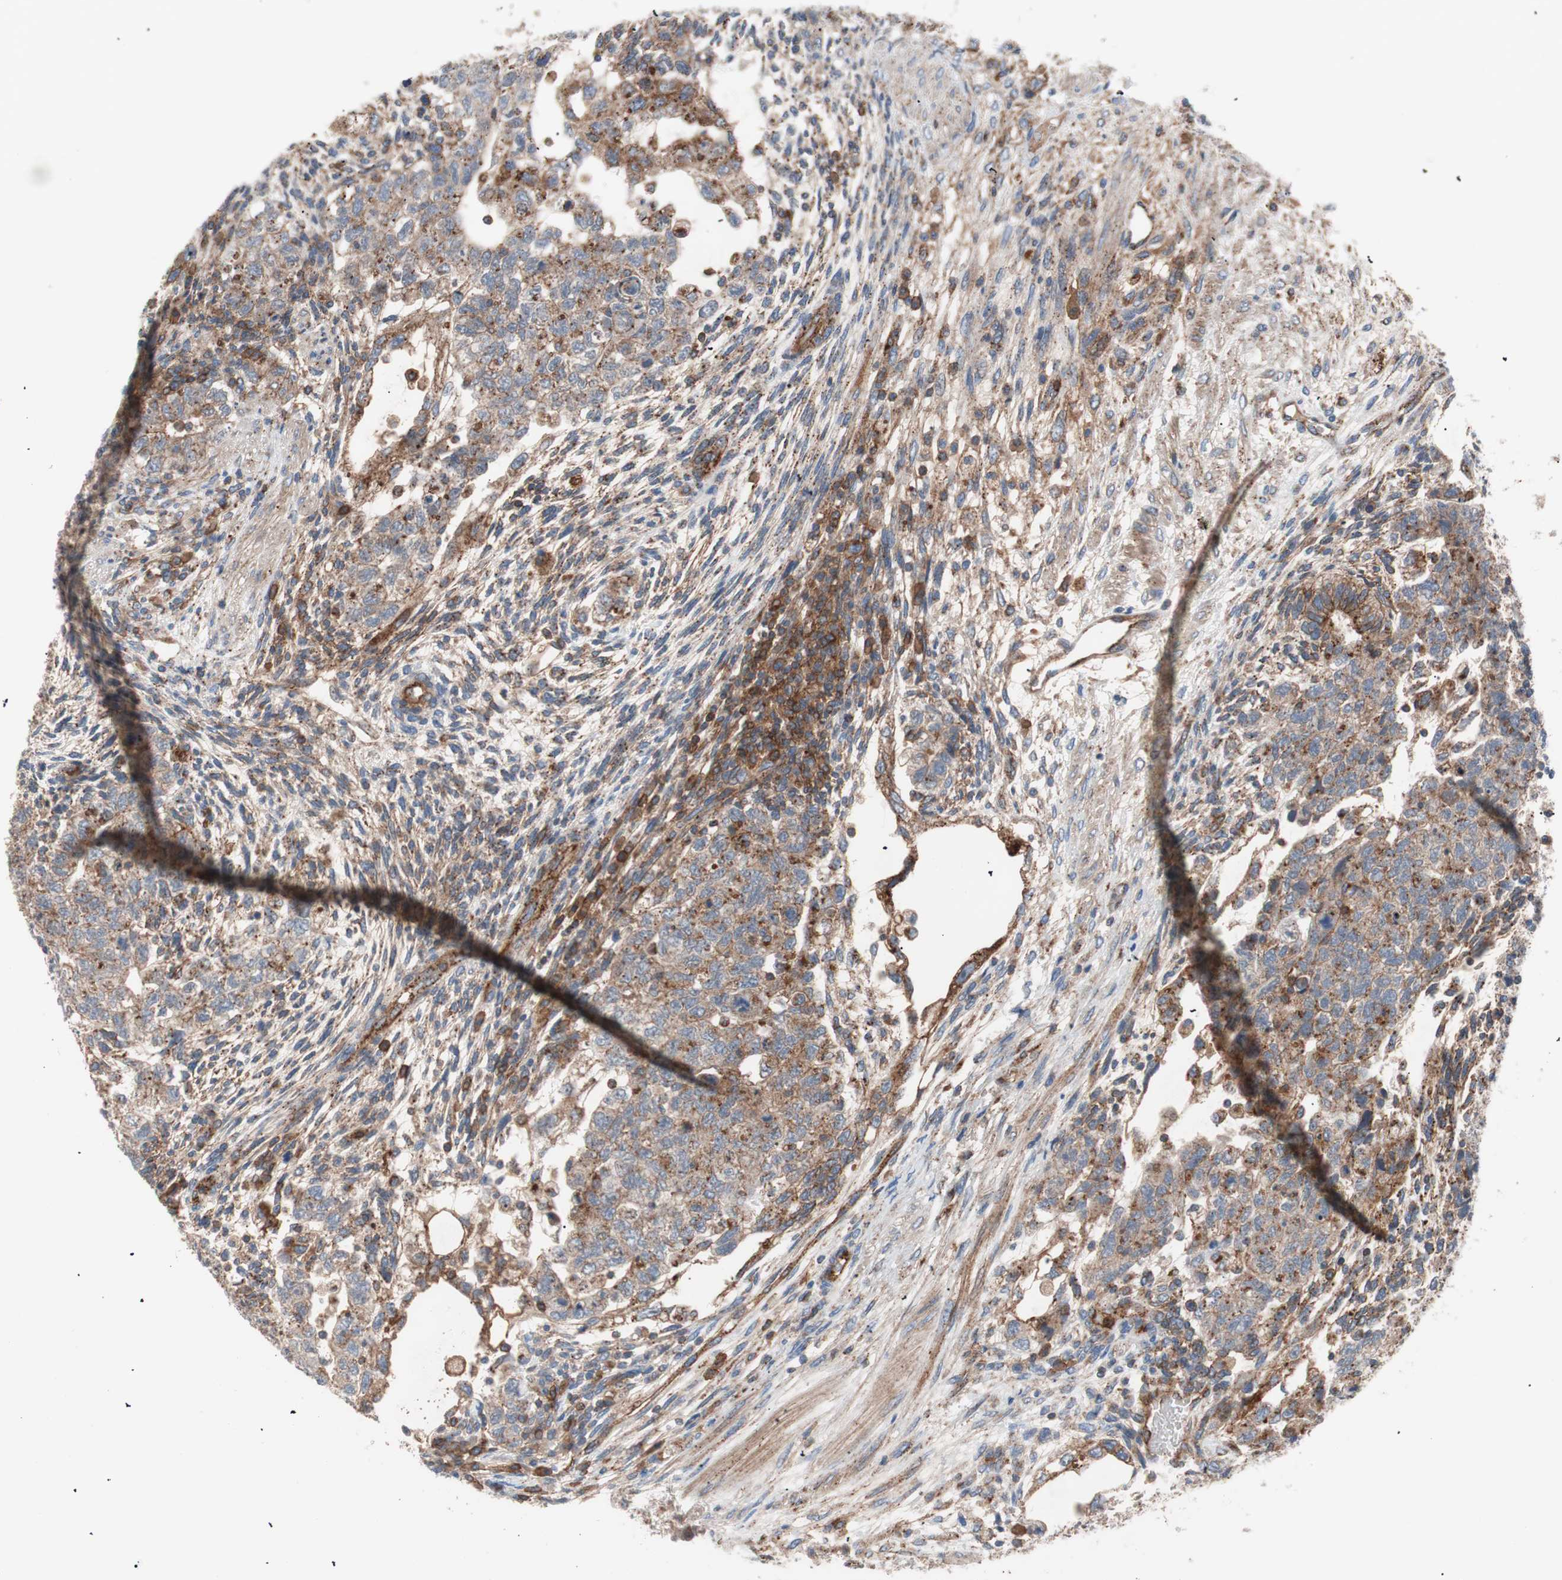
{"staining": {"intensity": "moderate", "quantity": ">75%", "location": "cytoplasmic/membranous"}, "tissue": "testis cancer", "cell_type": "Tumor cells", "image_type": "cancer", "snomed": [{"axis": "morphology", "description": "Normal tissue, NOS"}, {"axis": "morphology", "description": "Carcinoma, Embryonal, NOS"}, {"axis": "topography", "description": "Testis"}], "caption": "Brown immunohistochemical staining in human testis cancer shows moderate cytoplasmic/membranous staining in approximately >75% of tumor cells.", "gene": "FLOT2", "patient": {"sex": "male", "age": 36}}